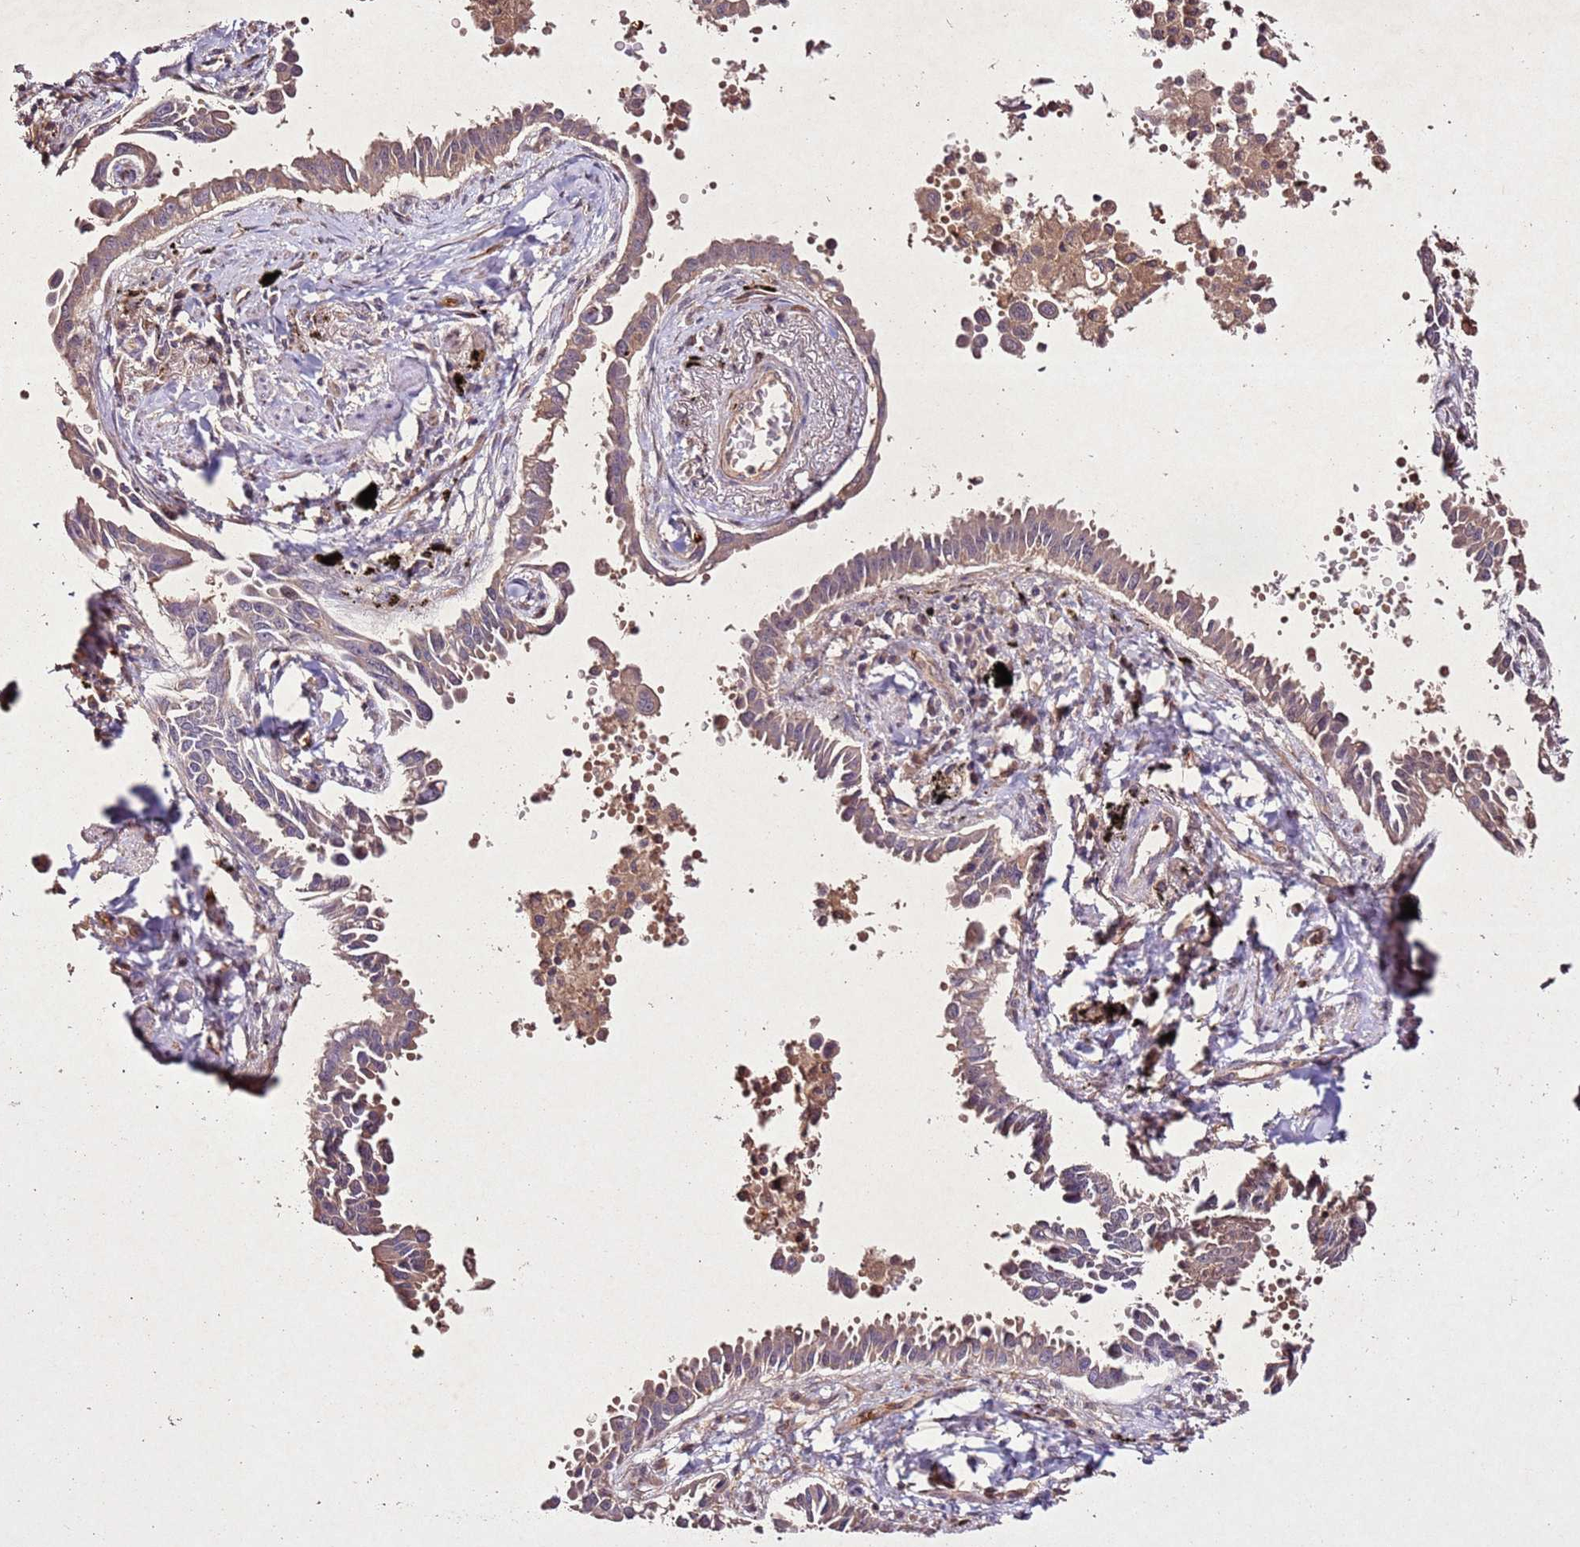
{"staining": {"intensity": "weak", "quantity": "25%-75%", "location": "cytoplasmic/membranous"}, "tissue": "lung cancer", "cell_type": "Tumor cells", "image_type": "cancer", "snomed": [{"axis": "morphology", "description": "Adenocarcinoma, NOS"}, {"axis": "topography", "description": "Lung"}], "caption": "Human lung adenocarcinoma stained with a protein marker shows weak staining in tumor cells.", "gene": "PTMA", "patient": {"sex": "male", "age": 67}}